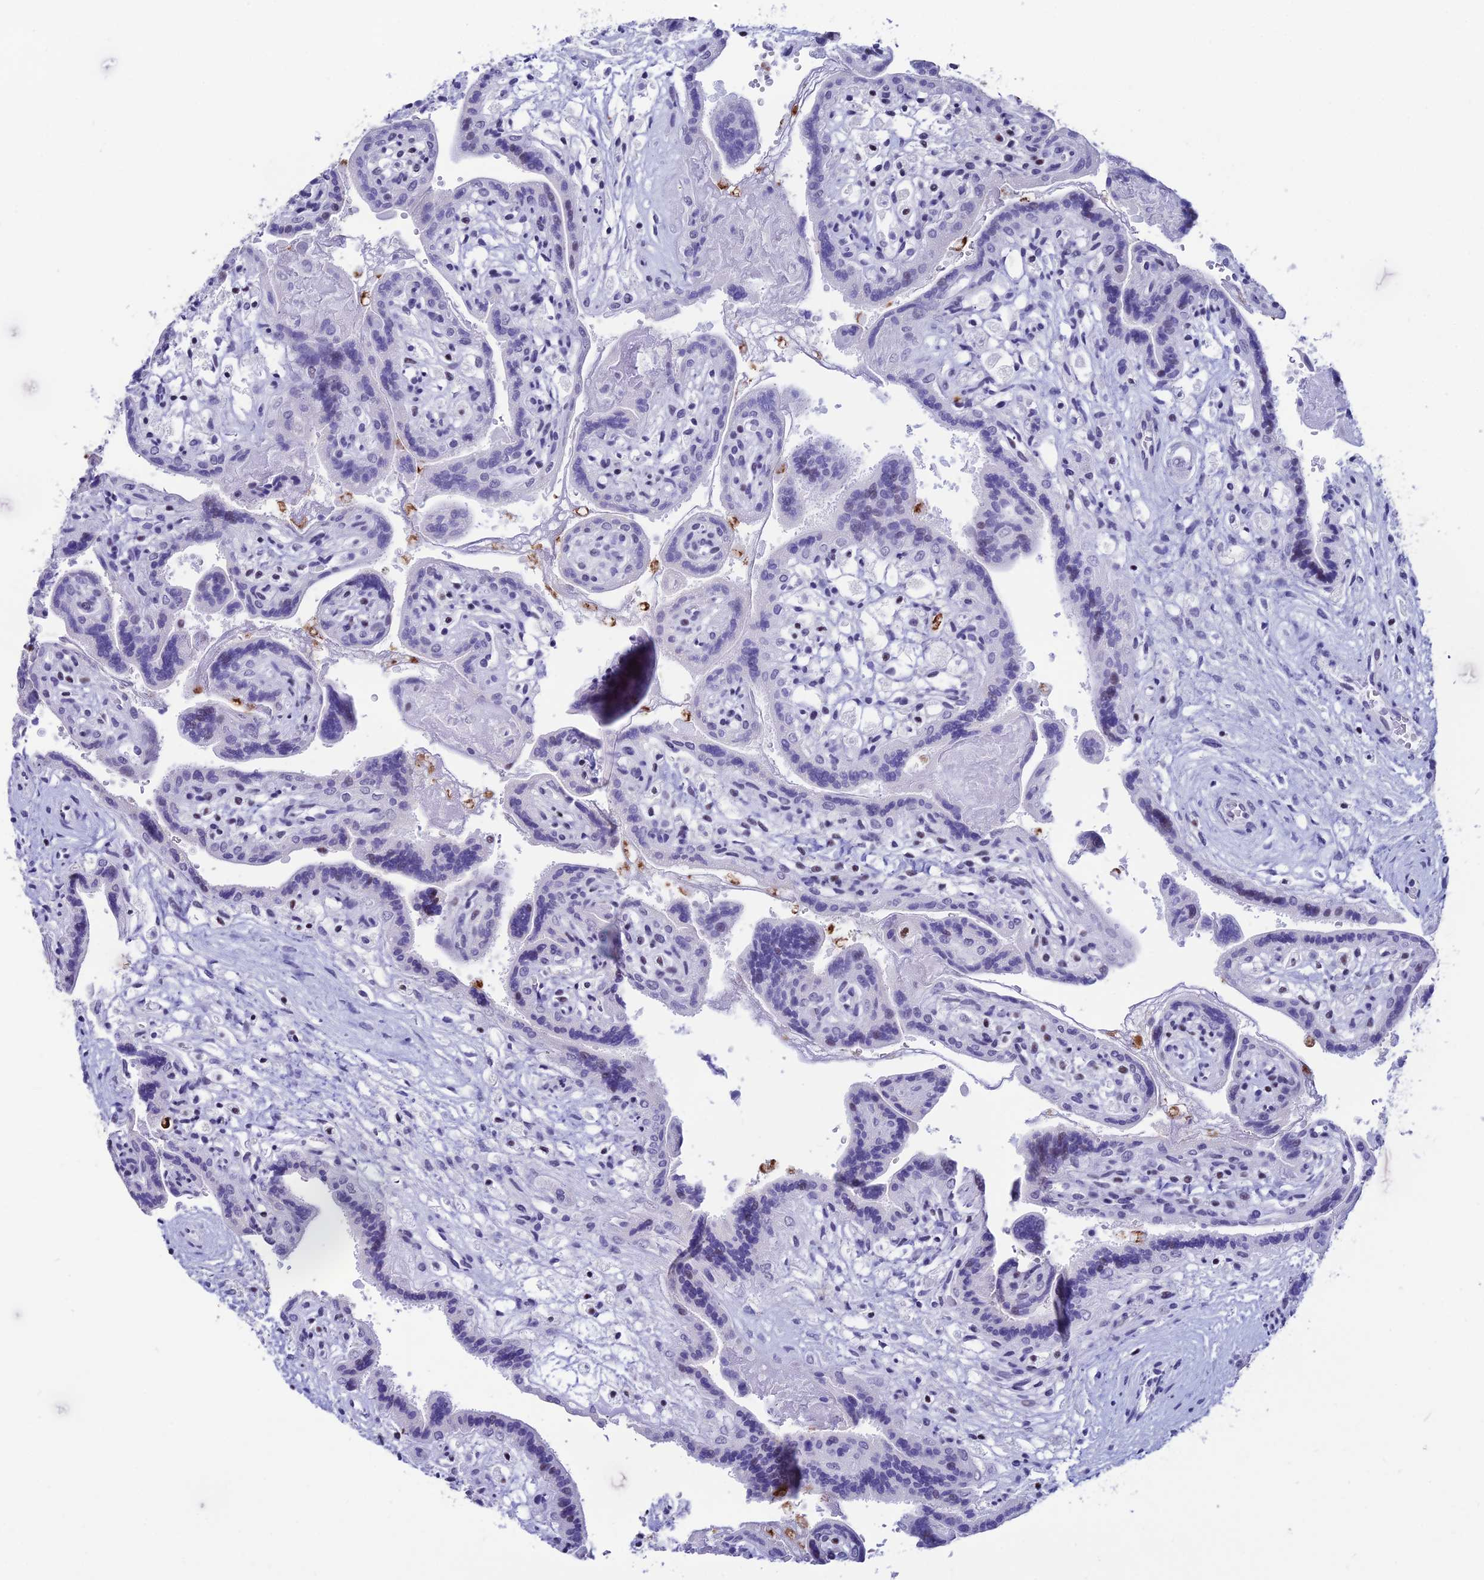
{"staining": {"intensity": "weak", "quantity": "<25%", "location": "nuclear"}, "tissue": "placenta", "cell_type": "Decidual cells", "image_type": "normal", "snomed": [{"axis": "morphology", "description": "Normal tissue, NOS"}, {"axis": "topography", "description": "Placenta"}], "caption": "This is a histopathology image of IHC staining of unremarkable placenta, which shows no positivity in decidual cells. The staining is performed using DAB brown chromogen with nuclei counter-stained in using hematoxylin.", "gene": "MFSD2B", "patient": {"sex": "female", "age": 37}}